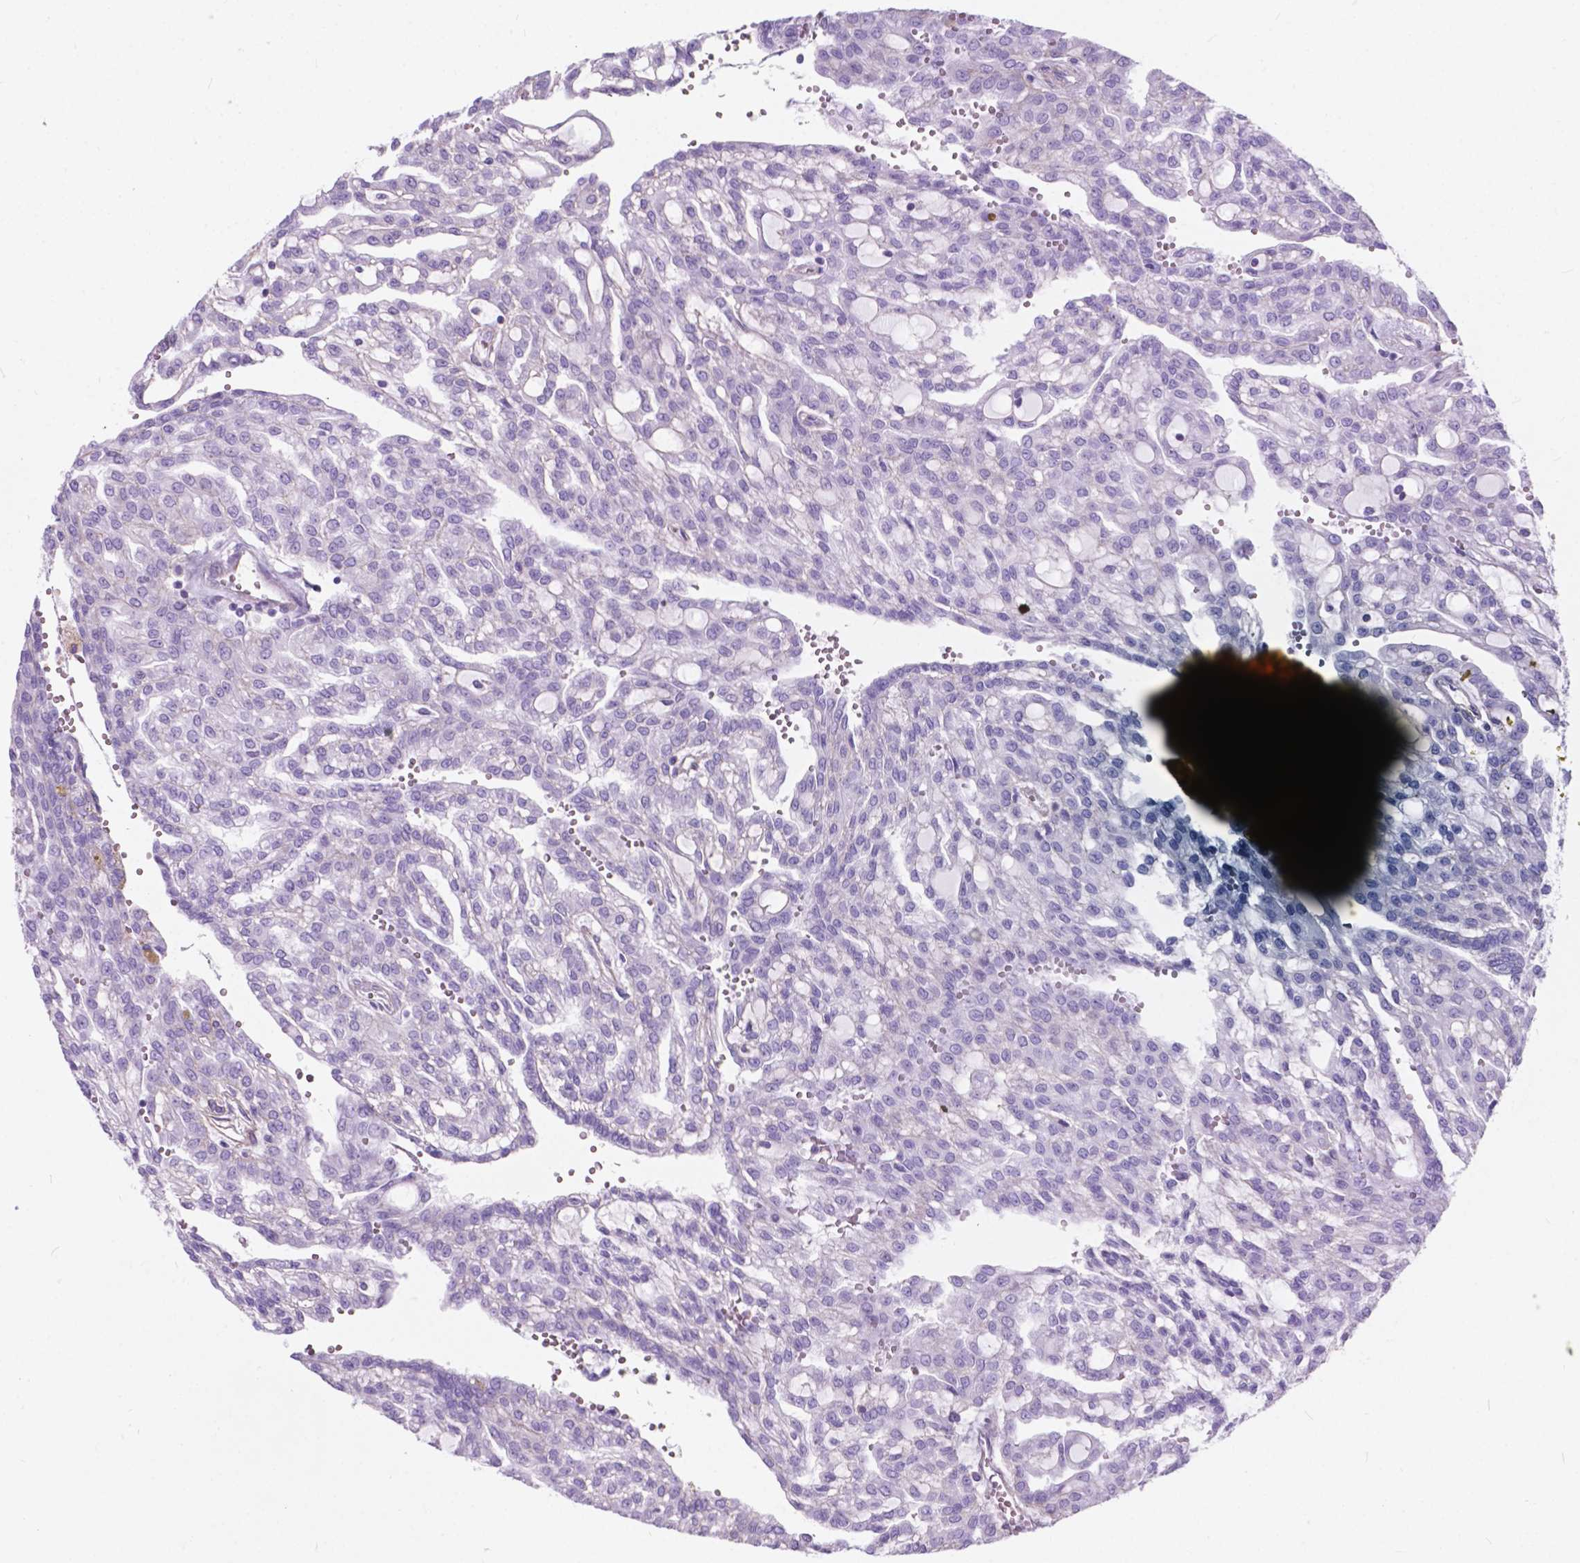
{"staining": {"intensity": "negative", "quantity": "none", "location": "none"}, "tissue": "renal cancer", "cell_type": "Tumor cells", "image_type": "cancer", "snomed": [{"axis": "morphology", "description": "Adenocarcinoma, NOS"}, {"axis": "topography", "description": "Kidney"}], "caption": "Tumor cells are negative for brown protein staining in renal cancer (adenocarcinoma).", "gene": "KIAA0040", "patient": {"sex": "male", "age": 63}}